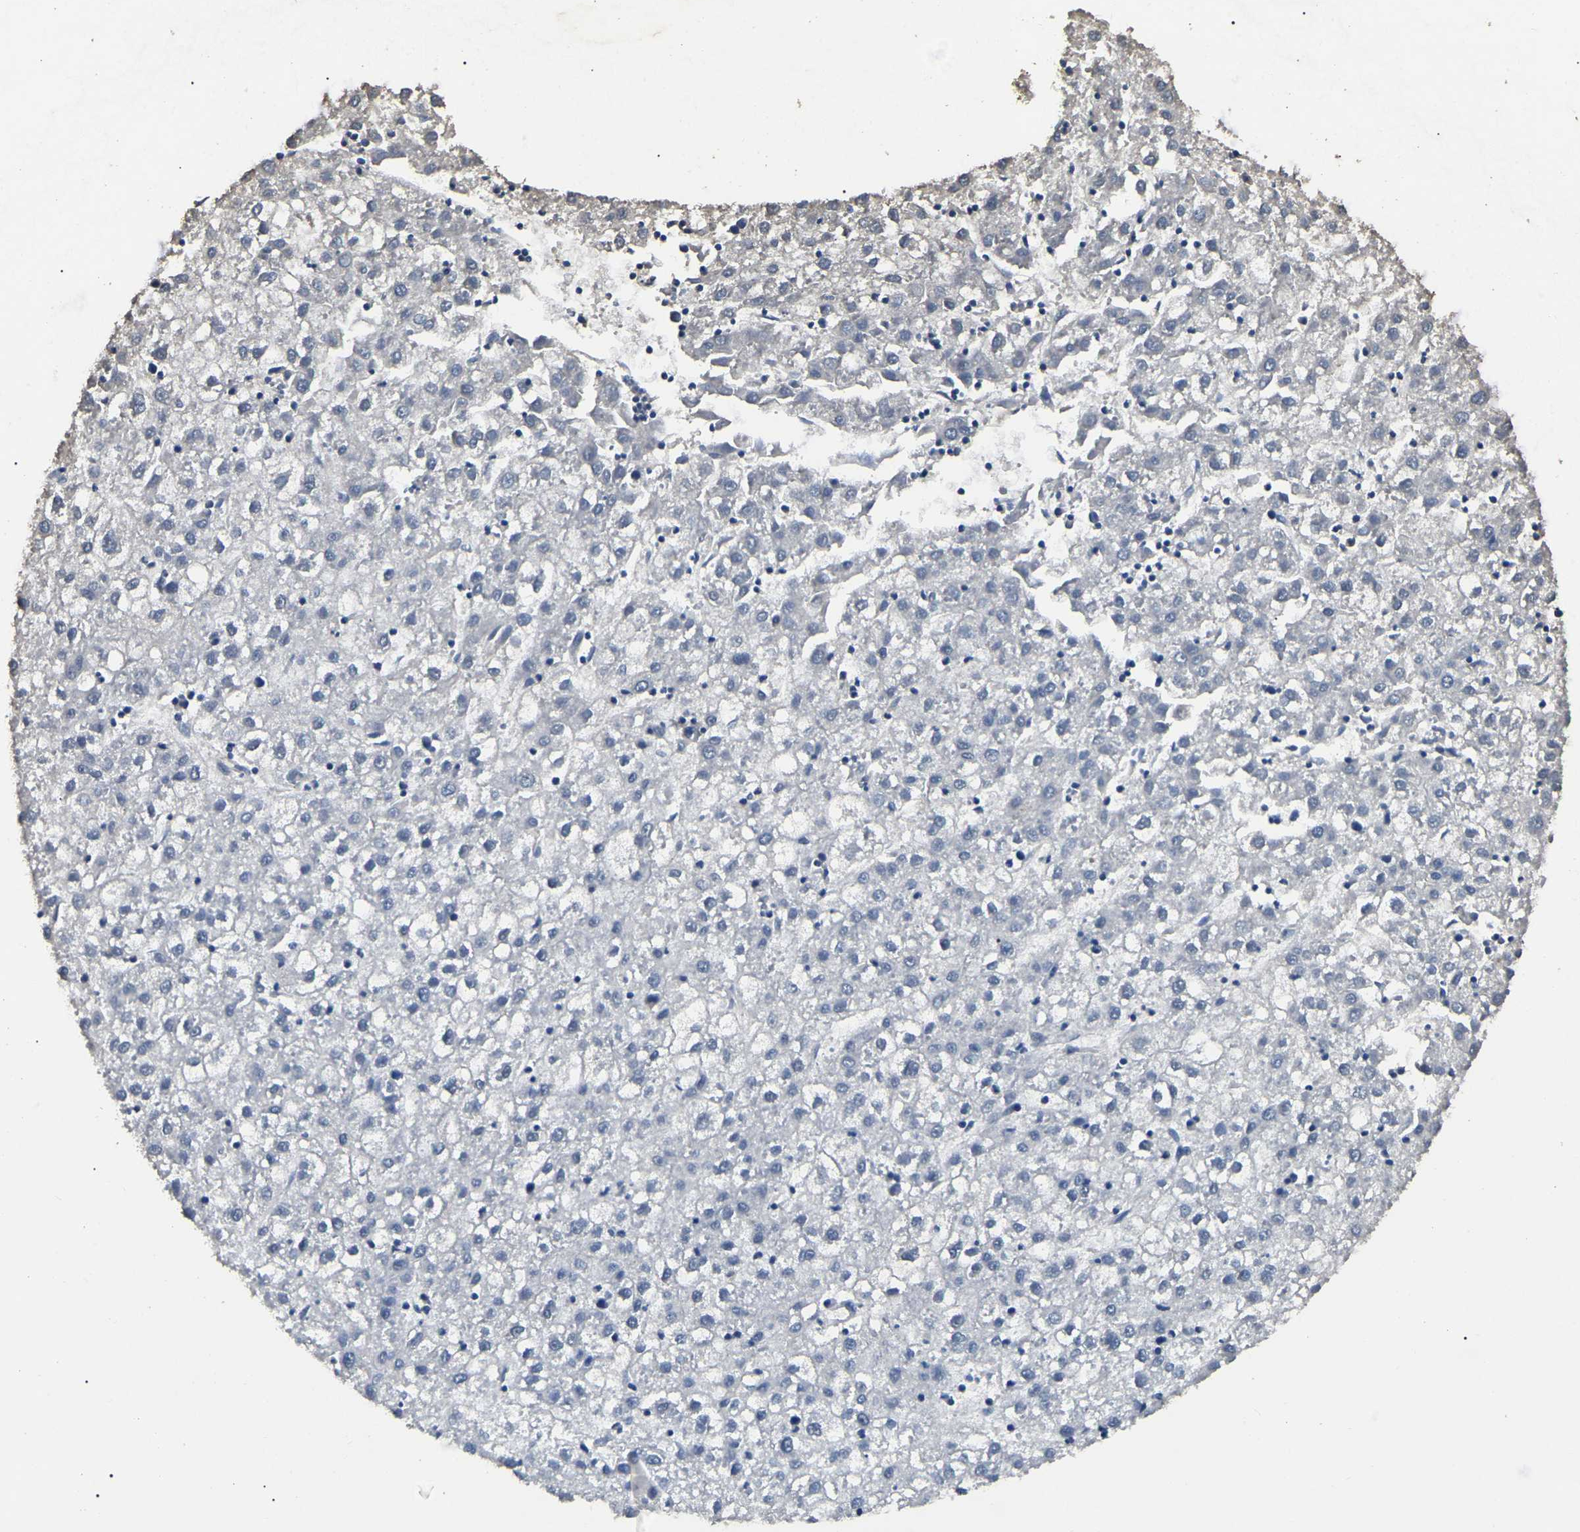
{"staining": {"intensity": "negative", "quantity": "none", "location": "none"}, "tissue": "liver cancer", "cell_type": "Tumor cells", "image_type": "cancer", "snomed": [{"axis": "morphology", "description": "Carcinoma, Hepatocellular, NOS"}, {"axis": "topography", "description": "Liver"}], "caption": "Human liver hepatocellular carcinoma stained for a protein using IHC shows no positivity in tumor cells.", "gene": "PPM1E", "patient": {"sex": "male", "age": 72}}